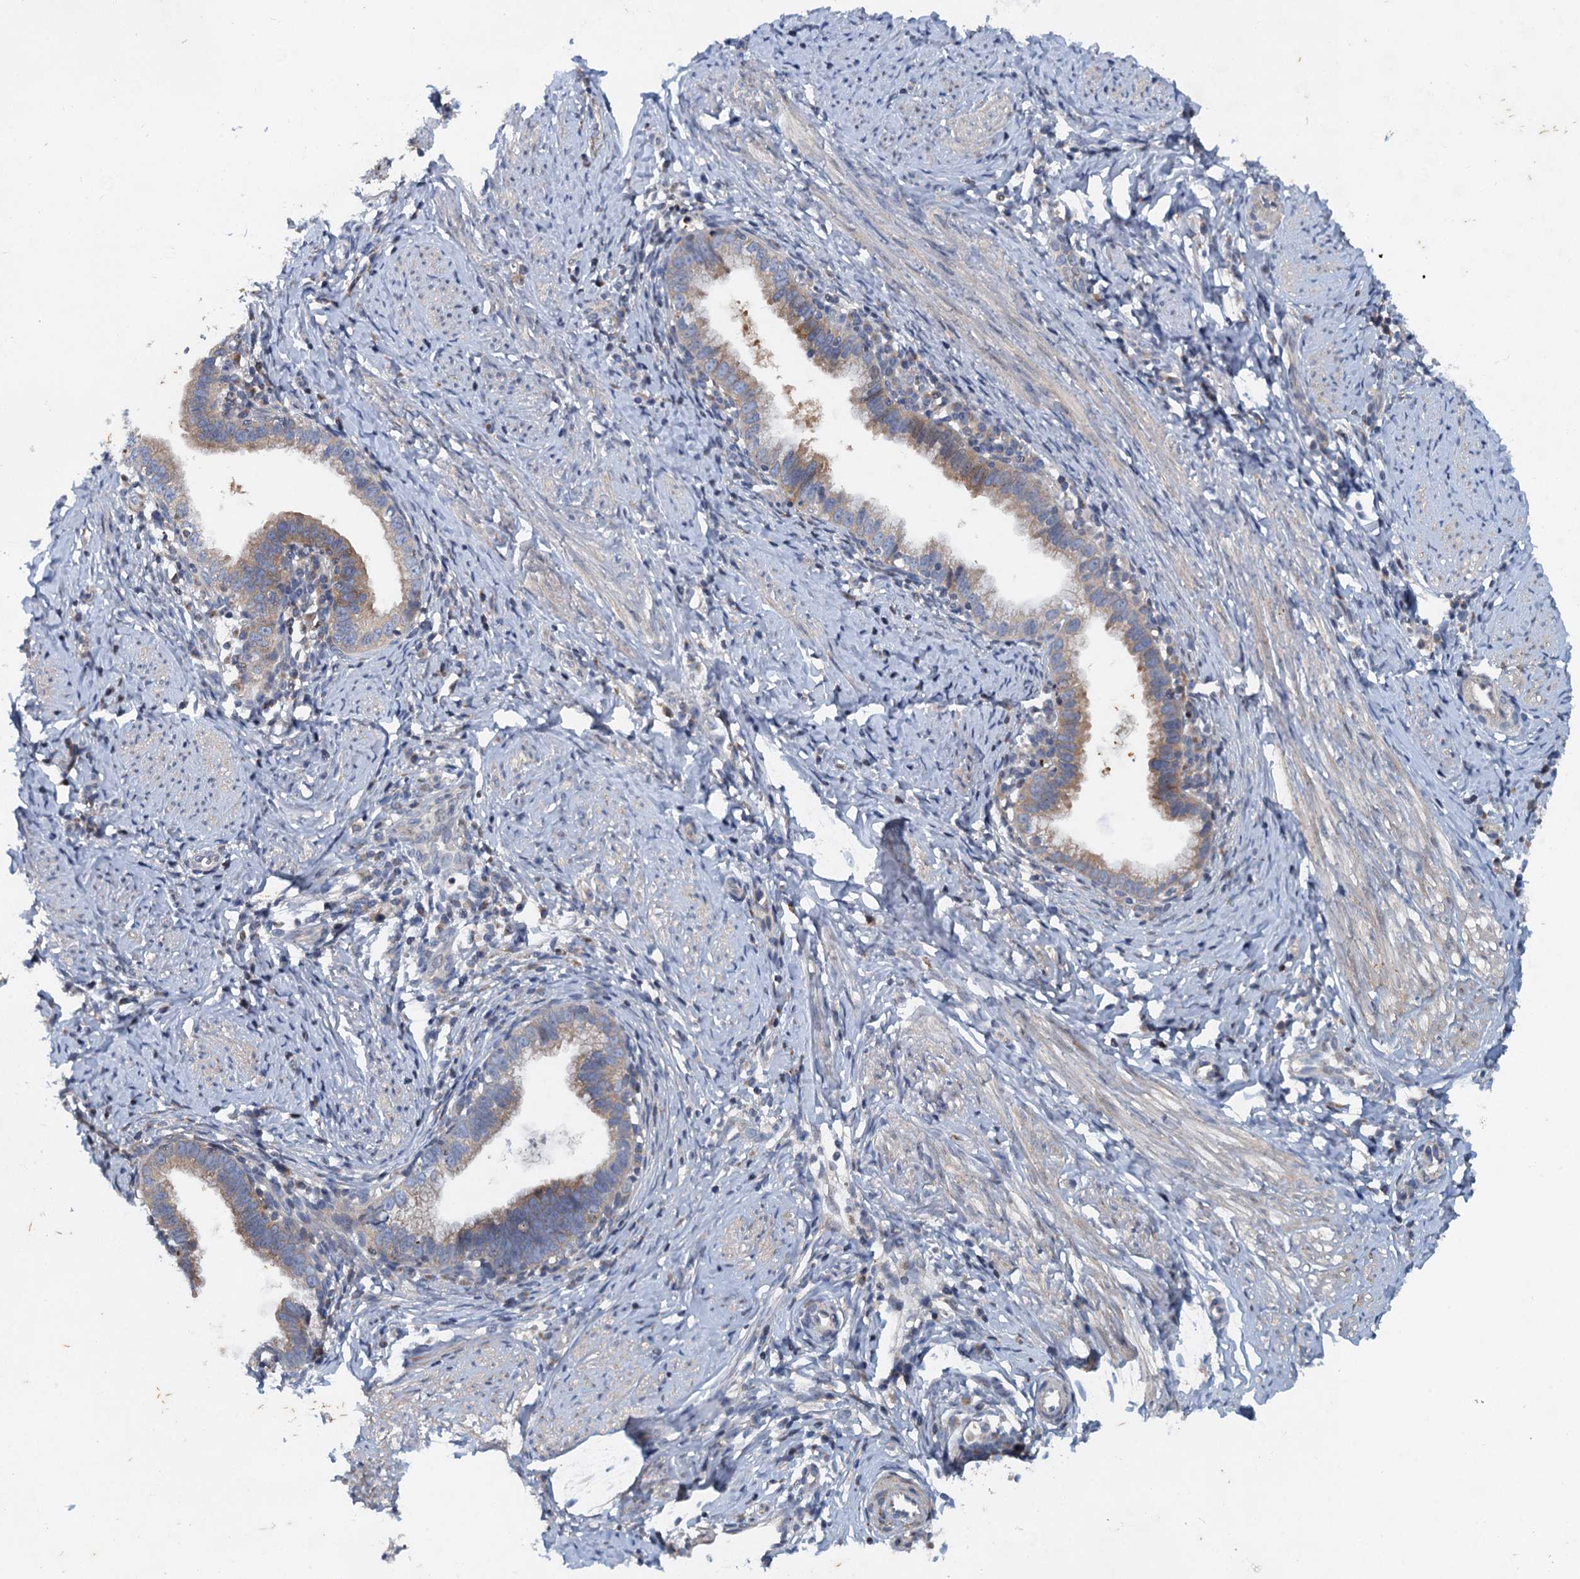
{"staining": {"intensity": "moderate", "quantity": "25%-75%", "location": "cytoplasmic/membranous"}, "tissue": "cervical cancer", "cell_type": "Tumor cells", "image_type": "cancer", "snomed": [{"axis": "morphology", "description": "Adenocarcinoma, NOS"}, {"axis": "topography", "description": "Cervix"}], "caption": "Immunohistochemical staining of human cervical adenocarcinoma shows medium levels of moderate cytoplasmic/membranous staining in approximately 25%-75% of tumor cells. The protein of interest is shown in brown color, while the nuclei are stained blue.", "gene": "NBEA", "patient": {"sex": "female", "age": 36}}